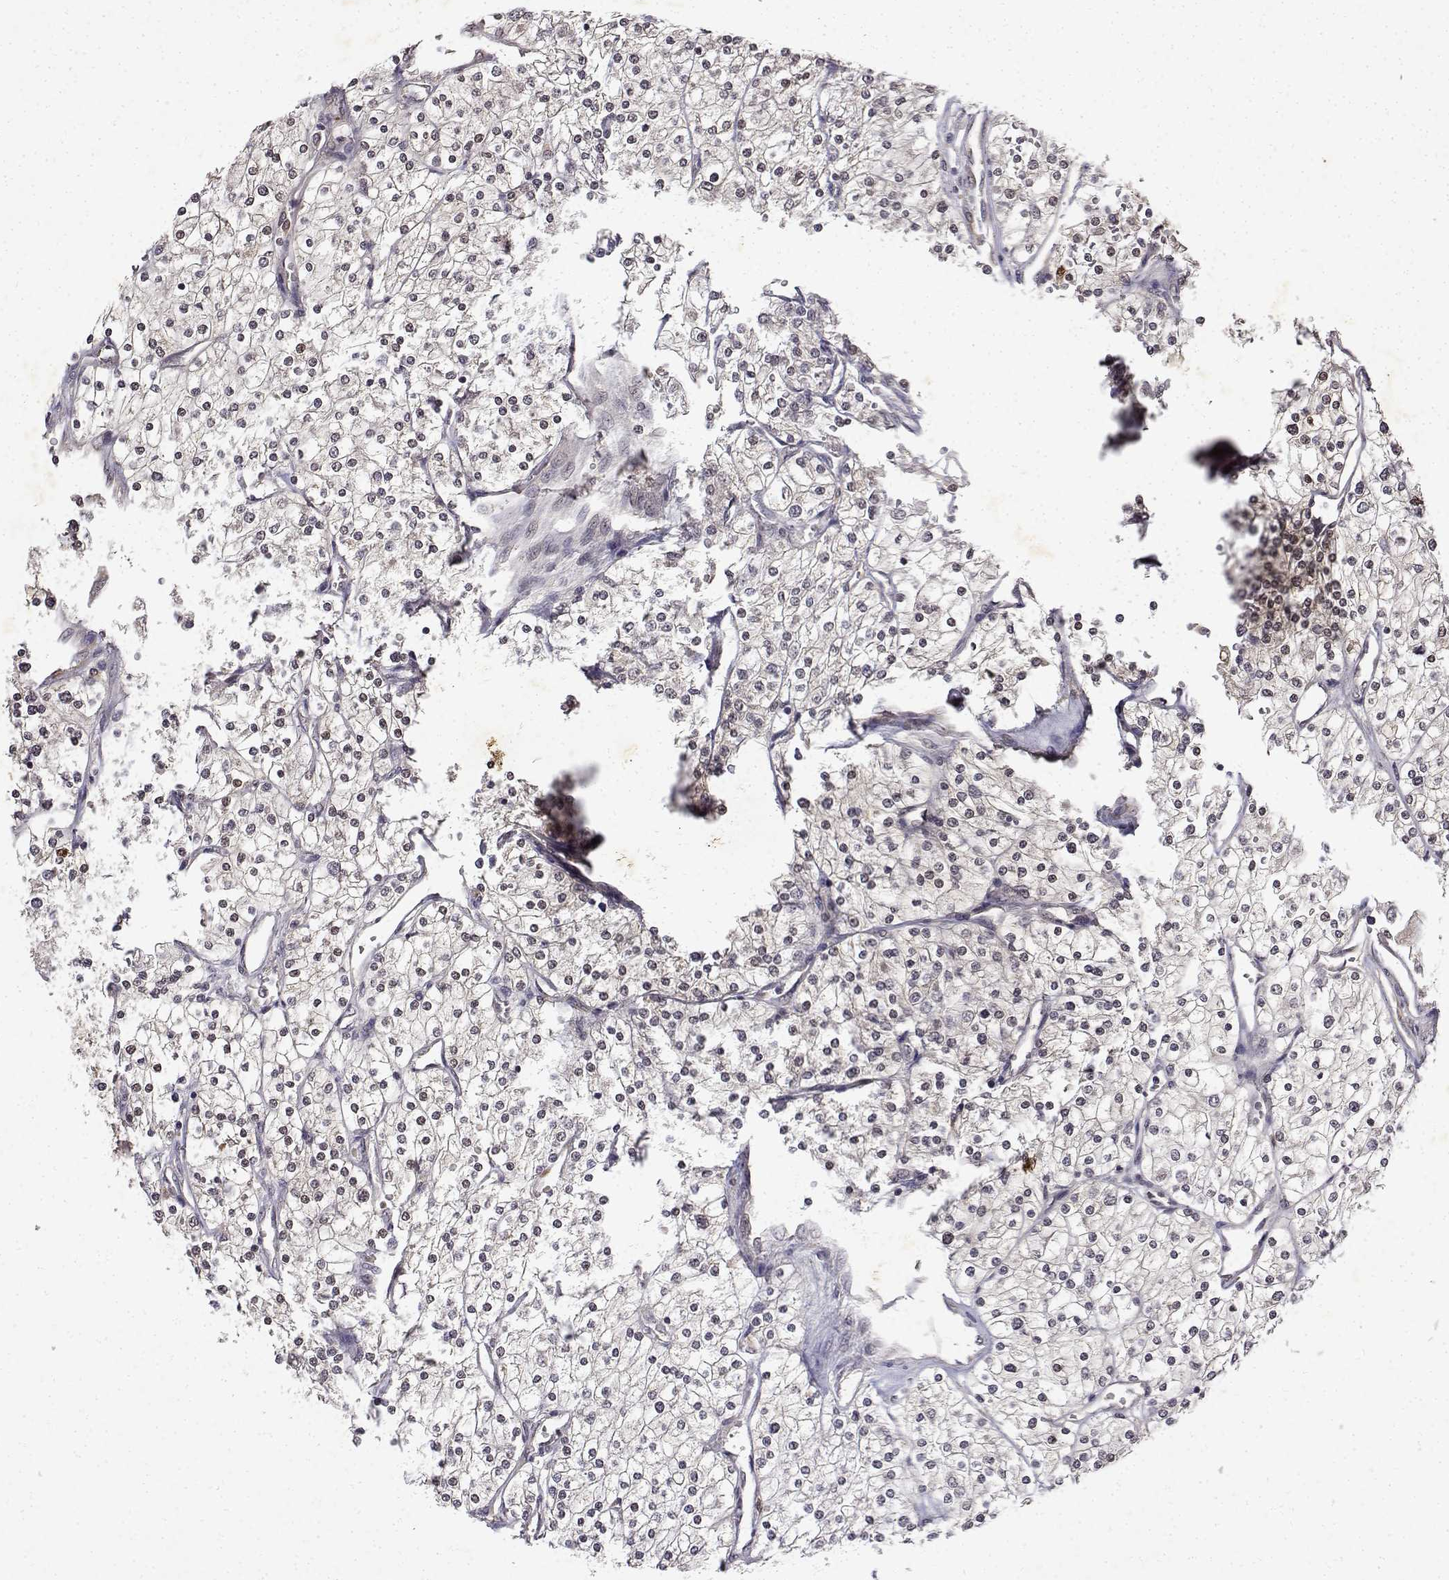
{"staining": {"intensity": "negative", "quantity": "none", "location": "none"}, "tissue": "renal cancer", "cell_type": "Tumor cells", "image_type": "cancer", "snomed": [{"axis": "morphology", "description": "Adenocarcinoma, NOS"}, {"axis": "topography", "description": "Kidney"}], "caption": "This is an IHC image of renal cancer. There is no expression in tumor cells.", "gene": "BDNF", "patient": {"sex": "male", "age": 80}}